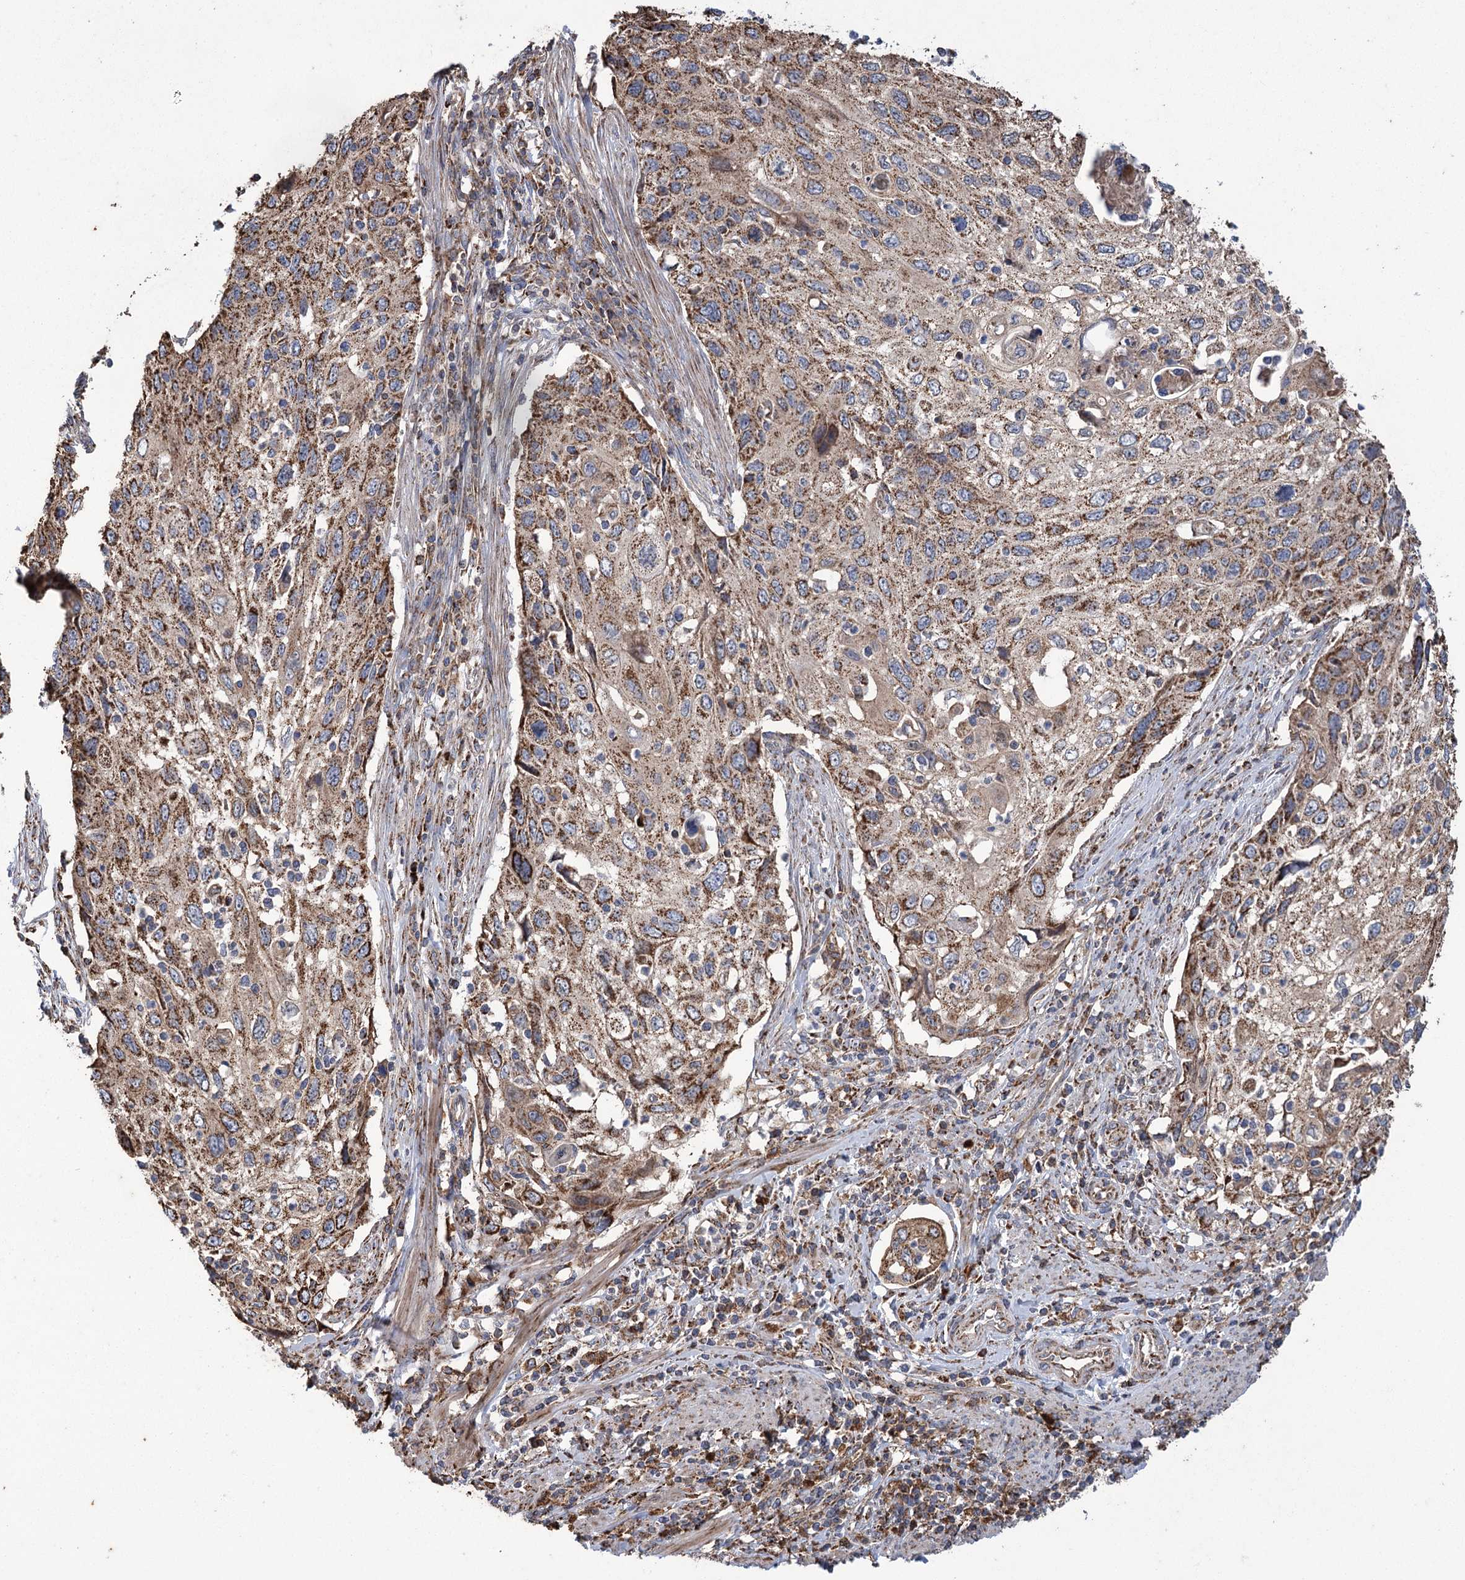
{"staining": {"intensity": "moderate", "quantity": ">75%", "location": "cytoplasmic/membranous"}, "tissue": "cervical cancer", "cell_type": "Tumor cells", "image_type": "cancer", "snomed": [{"axis": "morphology", "description": "Squamous cell carcinoma, NOS"}, {"axis": "topography", "description": "Cervix"}], "caption": "Protein staining of cervical cancer tissue displays moderate cytoplasmic/membranous positivity in about >75% of tumor cells.", "gene": "CARD19", "patient": {"sex": "female", "age": 70}}